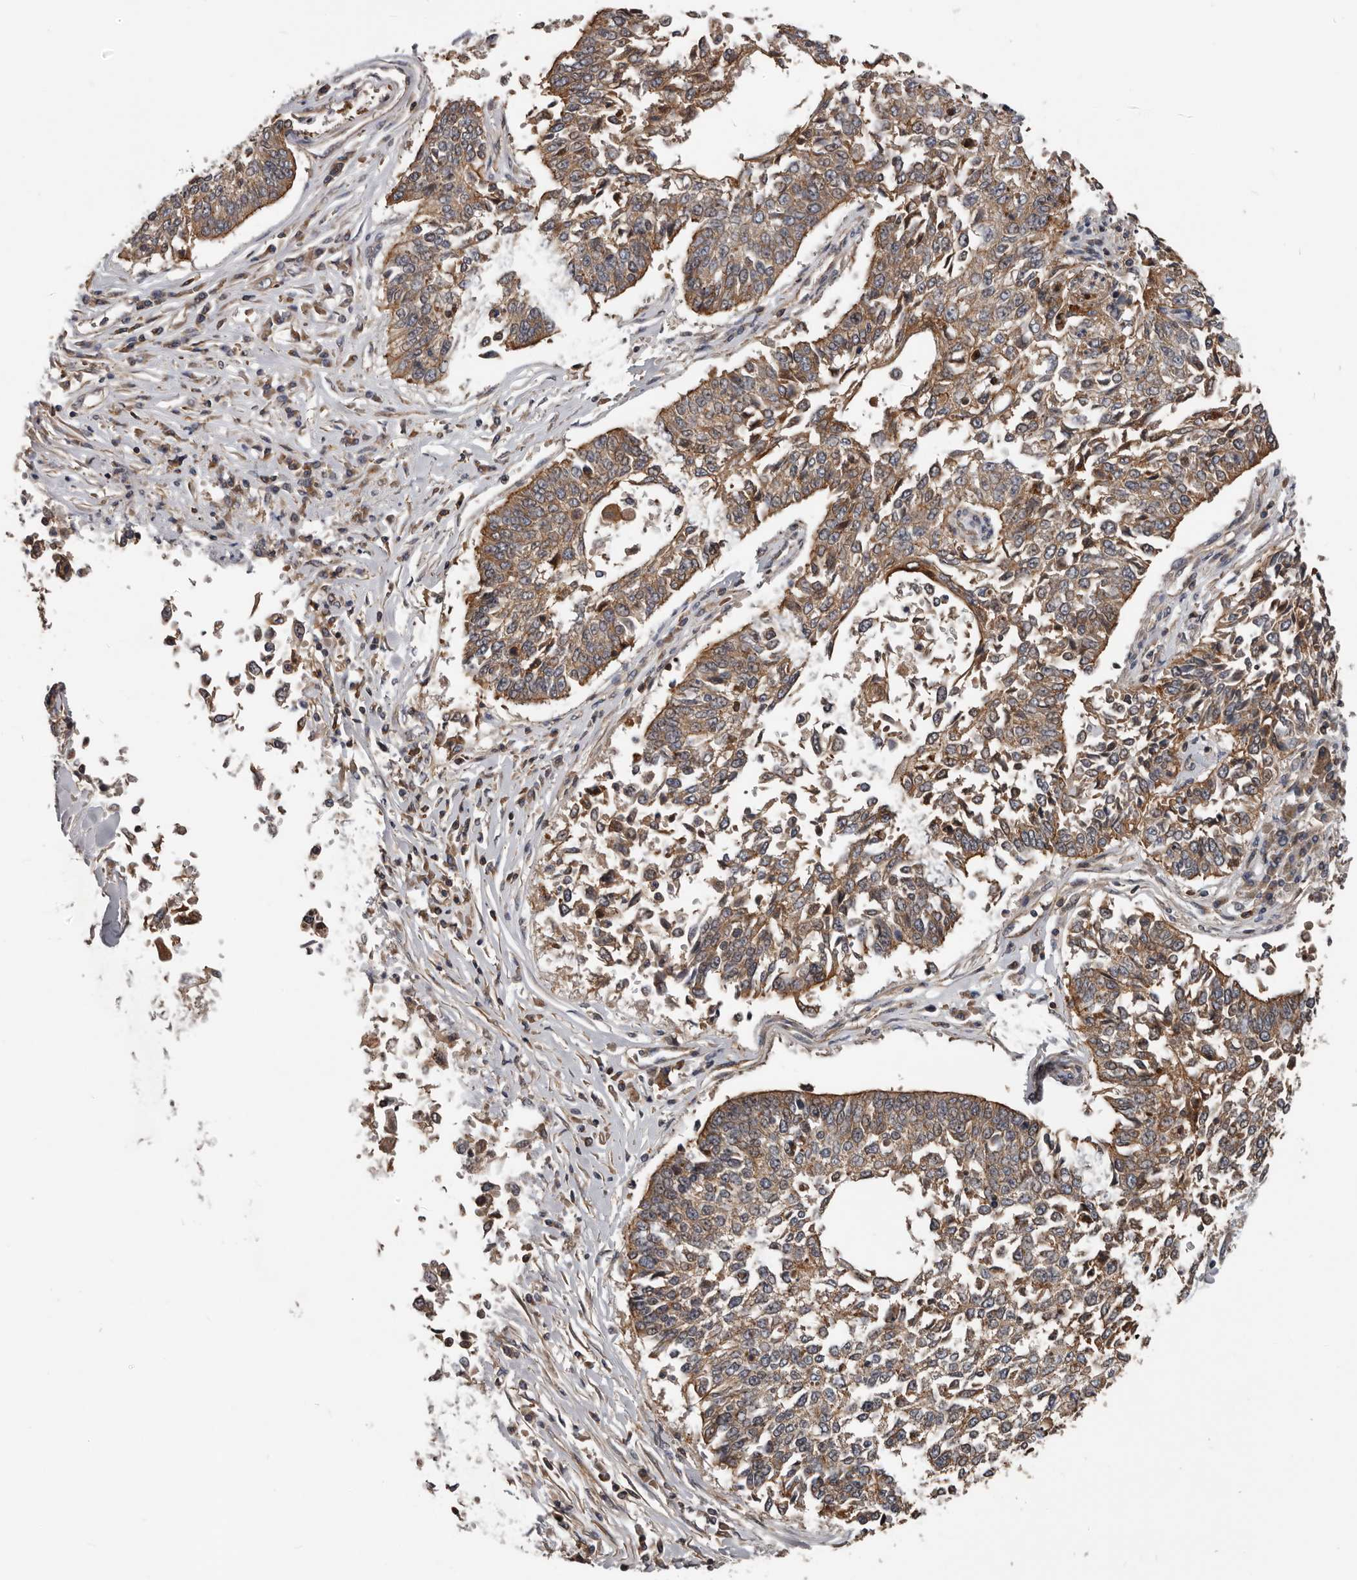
{"staining": {"intensity": "moderate", "quantity": ">75%", "location": "cytoplasmic/membranous"}, "tissue": "lung cancer", "cell_type": "Tumor cells", "image_type": "cancer", "snomed": [{"axis": "morphology", "description": "Normal tissue, NOS"}, {"axis": "morphology", "description": "Squamous cell carcinoma, NOS"}, {"axis": "topography", "description": "Cartilage tissue"}, {"axis": "topography", "description": "Lung"}, {"axis": "topography", "description": "Peripheral nerve tissue"}], "caption": "There is medium levels of moderate cytoplasmic/membranous expression in tumor cells of squamous cell carcinoma (lung), as demonstrated by immunohistochemical staining (brown color).", "gene": "PNRC2", "patient": {"sex": "female", "age": 49}}